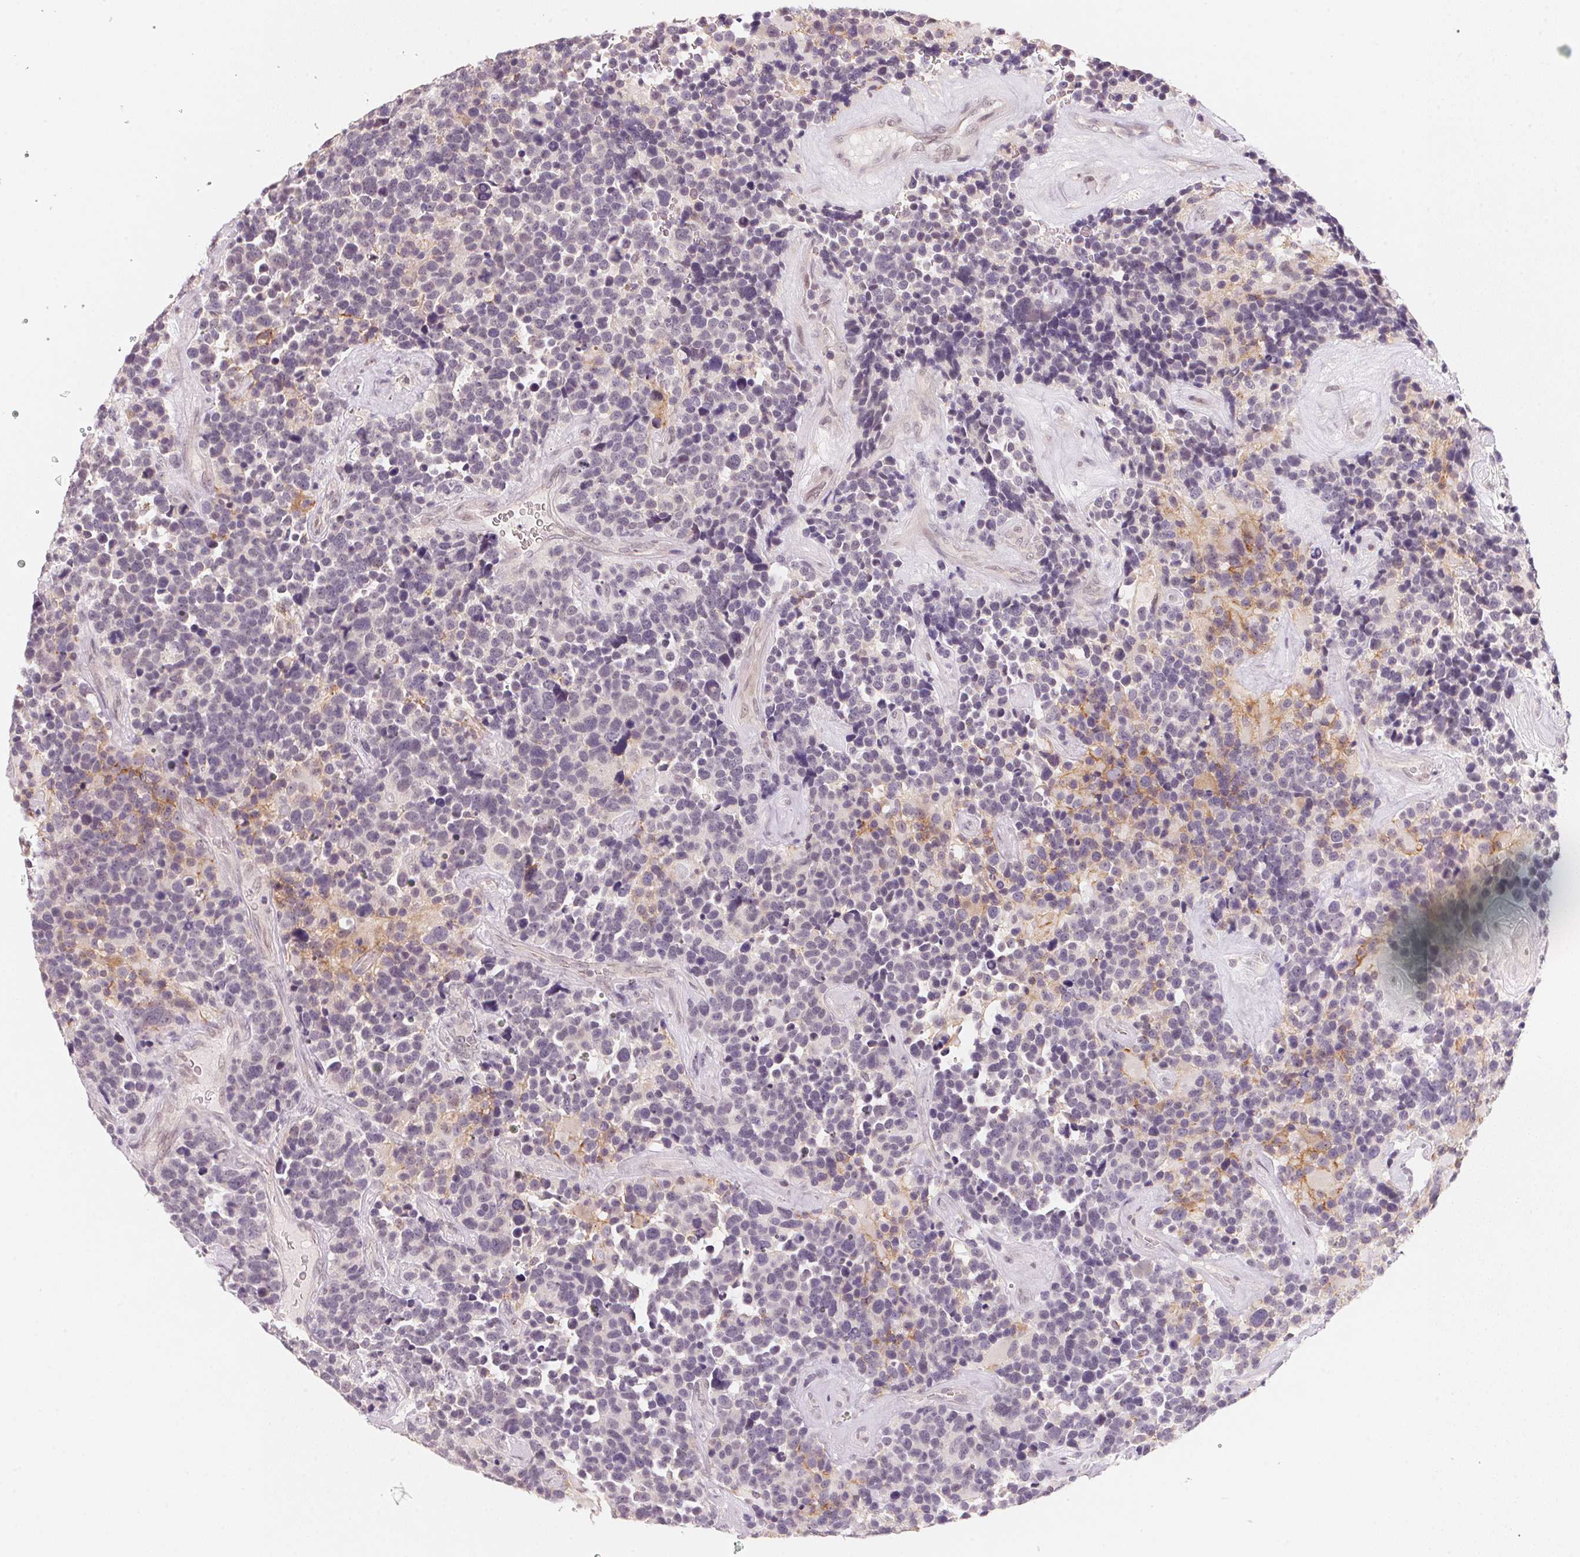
{"staining": {"intensity": "negative", "quantity": "none", "location": "none"}, "tissue": "glioma", "cell_type": "Tumor cells", "image_type": "cancer", "snomed": [{"axis": "morphology", "description": "Glioma, malignant, High grade"}, {"axis": "topography", "description": "Brain"}], "caption": "Photomicrograph shows no protein positivity in tumor cells of glioma tissue.", "gene": "ANKRD31", "patient": {"sex": "male", "age": 33}}